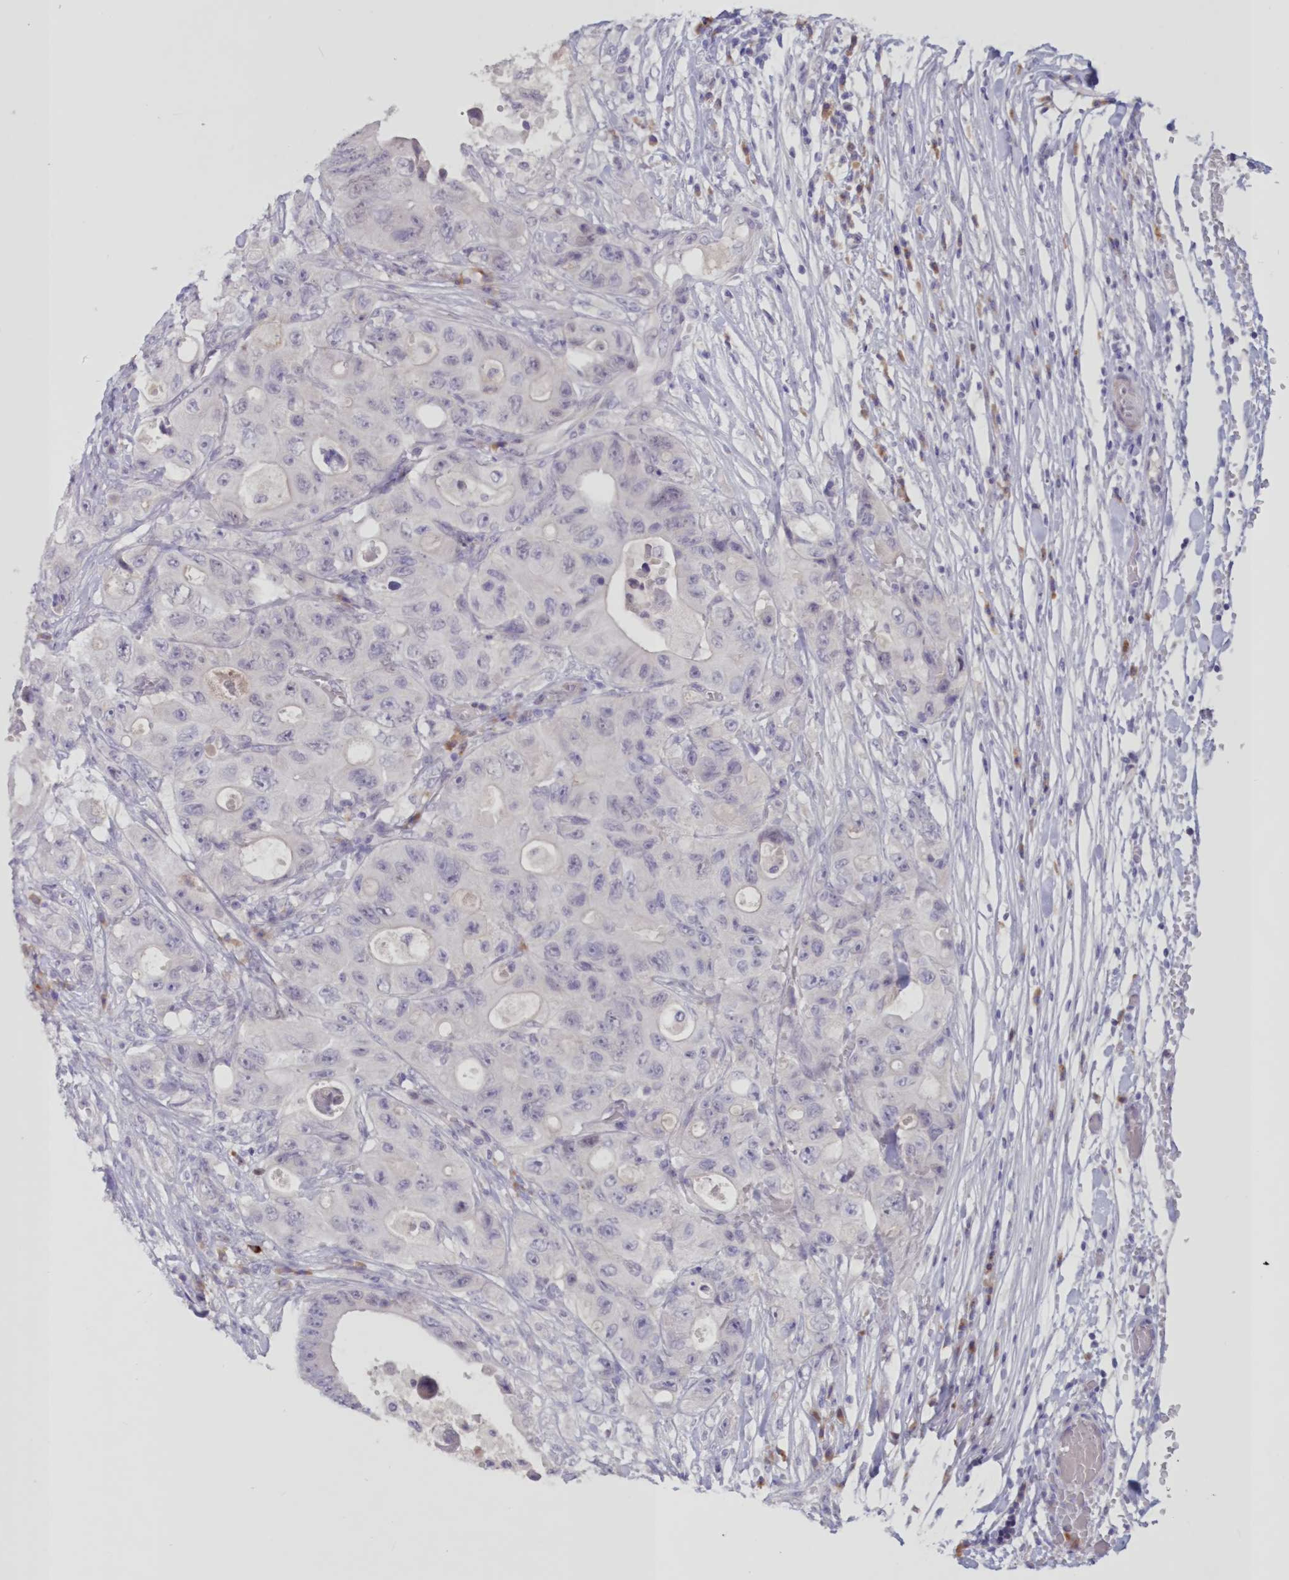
{"staining": {"intensity": "negative", "quantity": "none", "location": "none"}, "tissue": "colorectal cancer", "cell_type": "Tumor cells", "image_type": "cancer", "snomed": [{"axis": "morphology", "description": "Adenocarcinoma, NOS"}, {"axis": "topography", "description": "Colon"}], "caption": "DAB immunohistochemical staining of human colorectal cancer (adenocarcinoma) displays no significant staining in tumor cells.", "gene": "SNED1", "patient": {"sex": "female", "age": 46}}